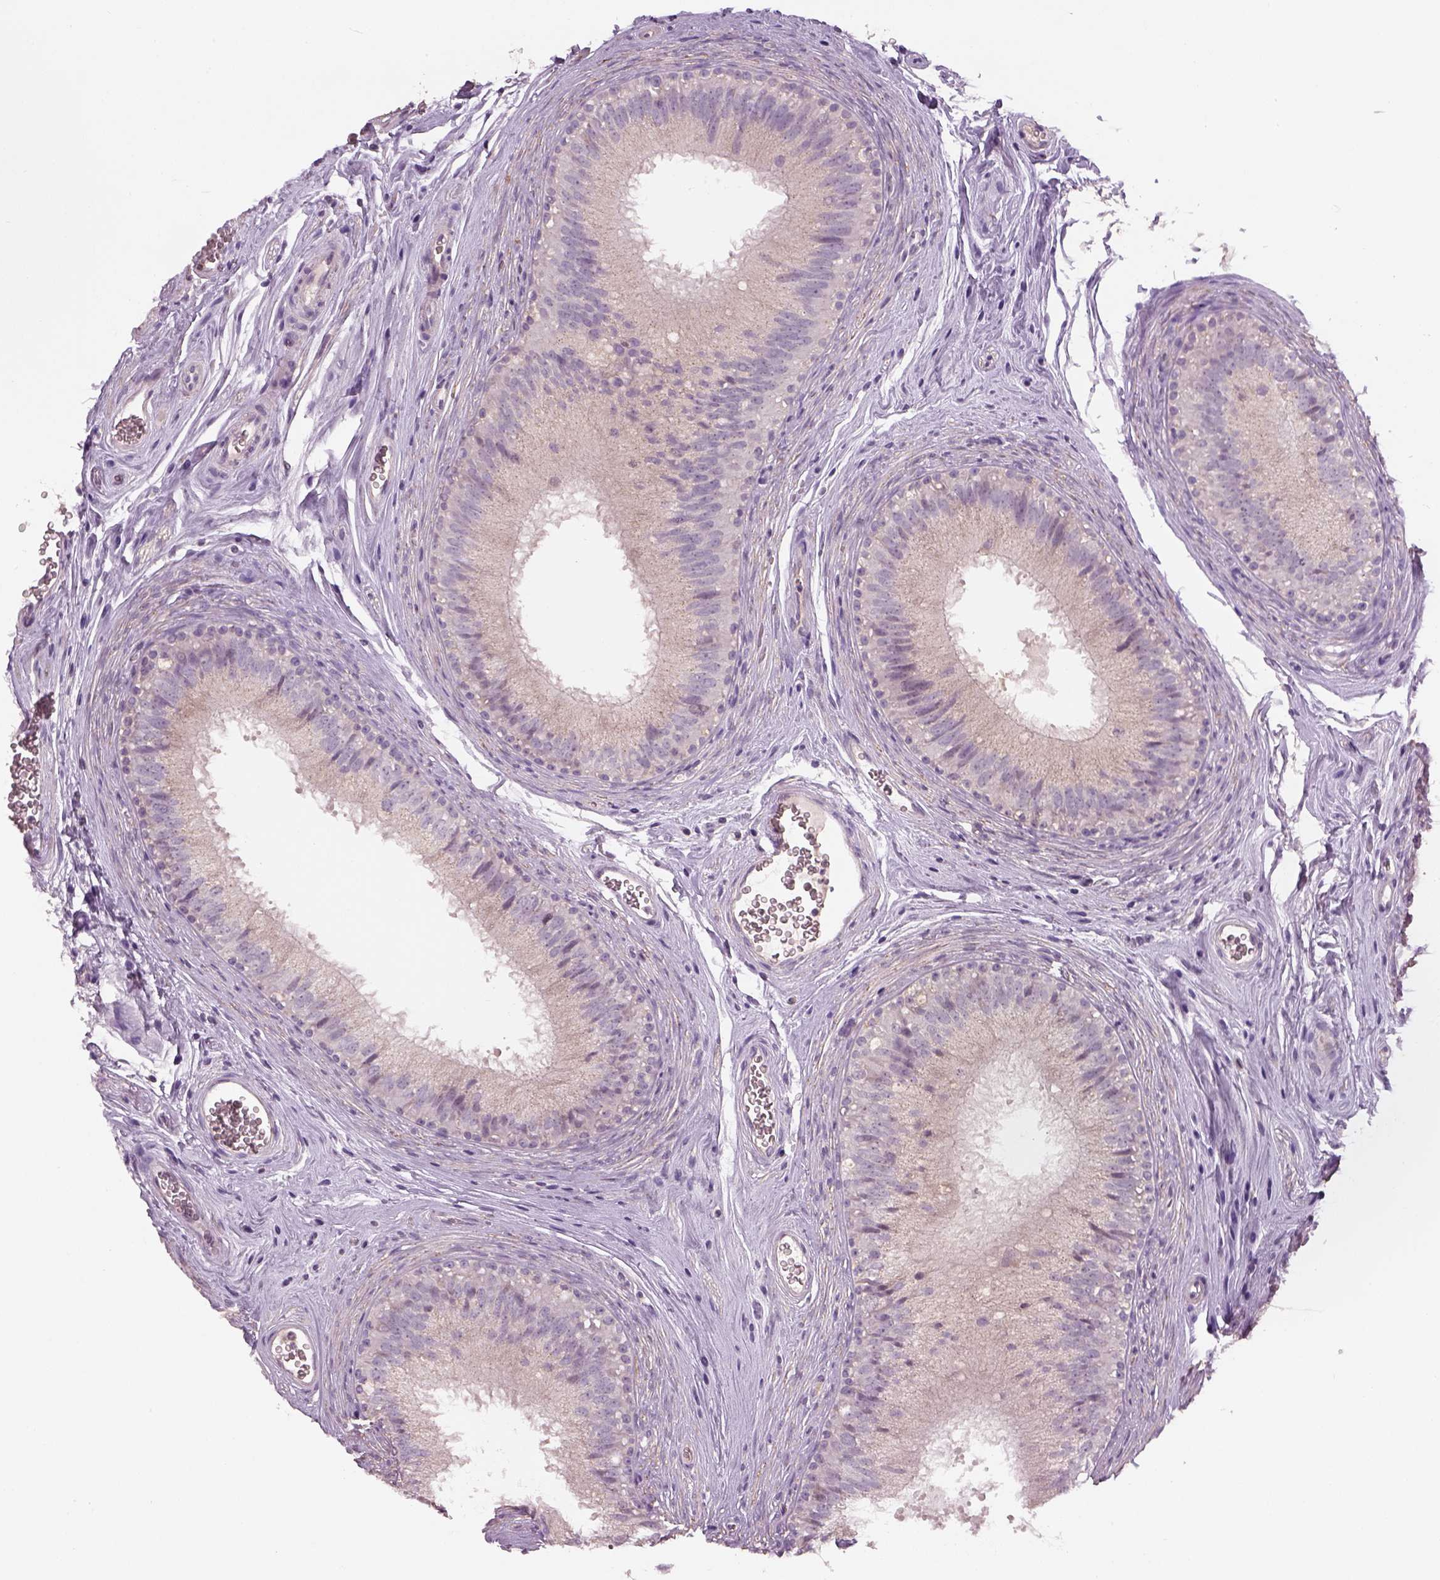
{"staining": {"intensity": "negative", "quantity": "none", "location": "none"}, "tissue": "epididymis", "cell_type": "Glandular cells", "image_type": "normal", "snomed": [{"axis": "morphology", "description": "Normal tissue, NOS"}, {"axis": "topography", "description": "Epididymis"}], "caption": "Epididymis was stained to show a protein in brown. There is no significant expression in glandular cells. Nuclei are stained in blue.", "gene": "GDNF", "patient": {"sex": "male", "age": 37}}